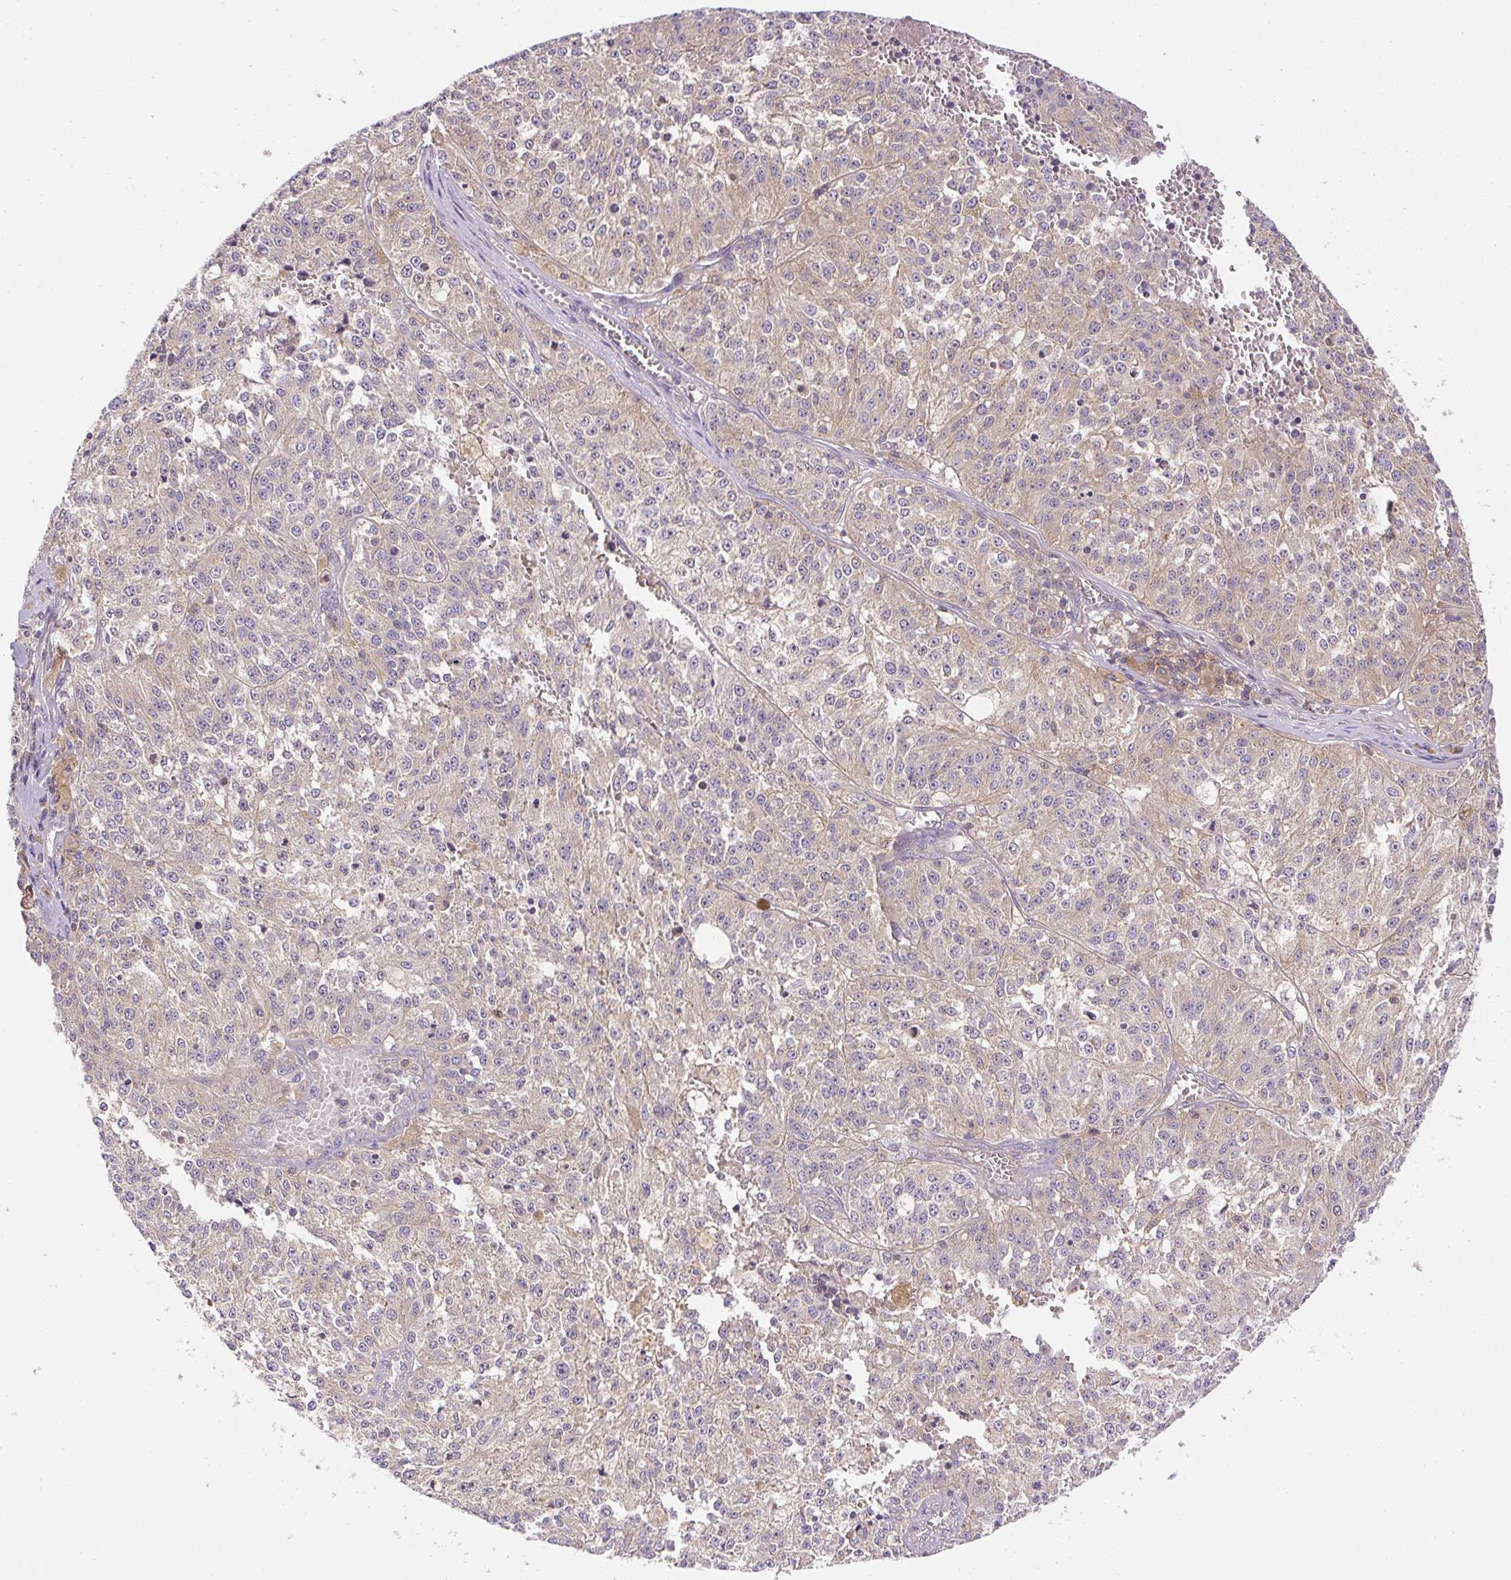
{"staining": {"intensity": "negative", "quantity": "none", "location": "none"}, "tissue": "melanoma", "cell_type": "Tumor cells", "image_type": "cancer", "snomed": [{"axis": "morphology", "description": "Malignant melanoma, NOS"}, {"axis": "topography", "description": "Skin"}], "caption": "DAB (3,3'-diaminobenzidine) immunohistochemical staining of human melanoma displays no significant staining in tumor cells. (DAB (3,3'-diaminobenzidine) immunohistochemistry, high magnification).", "gene": "CCDC28A", "patient": {"sex": "female", "age": 64}}